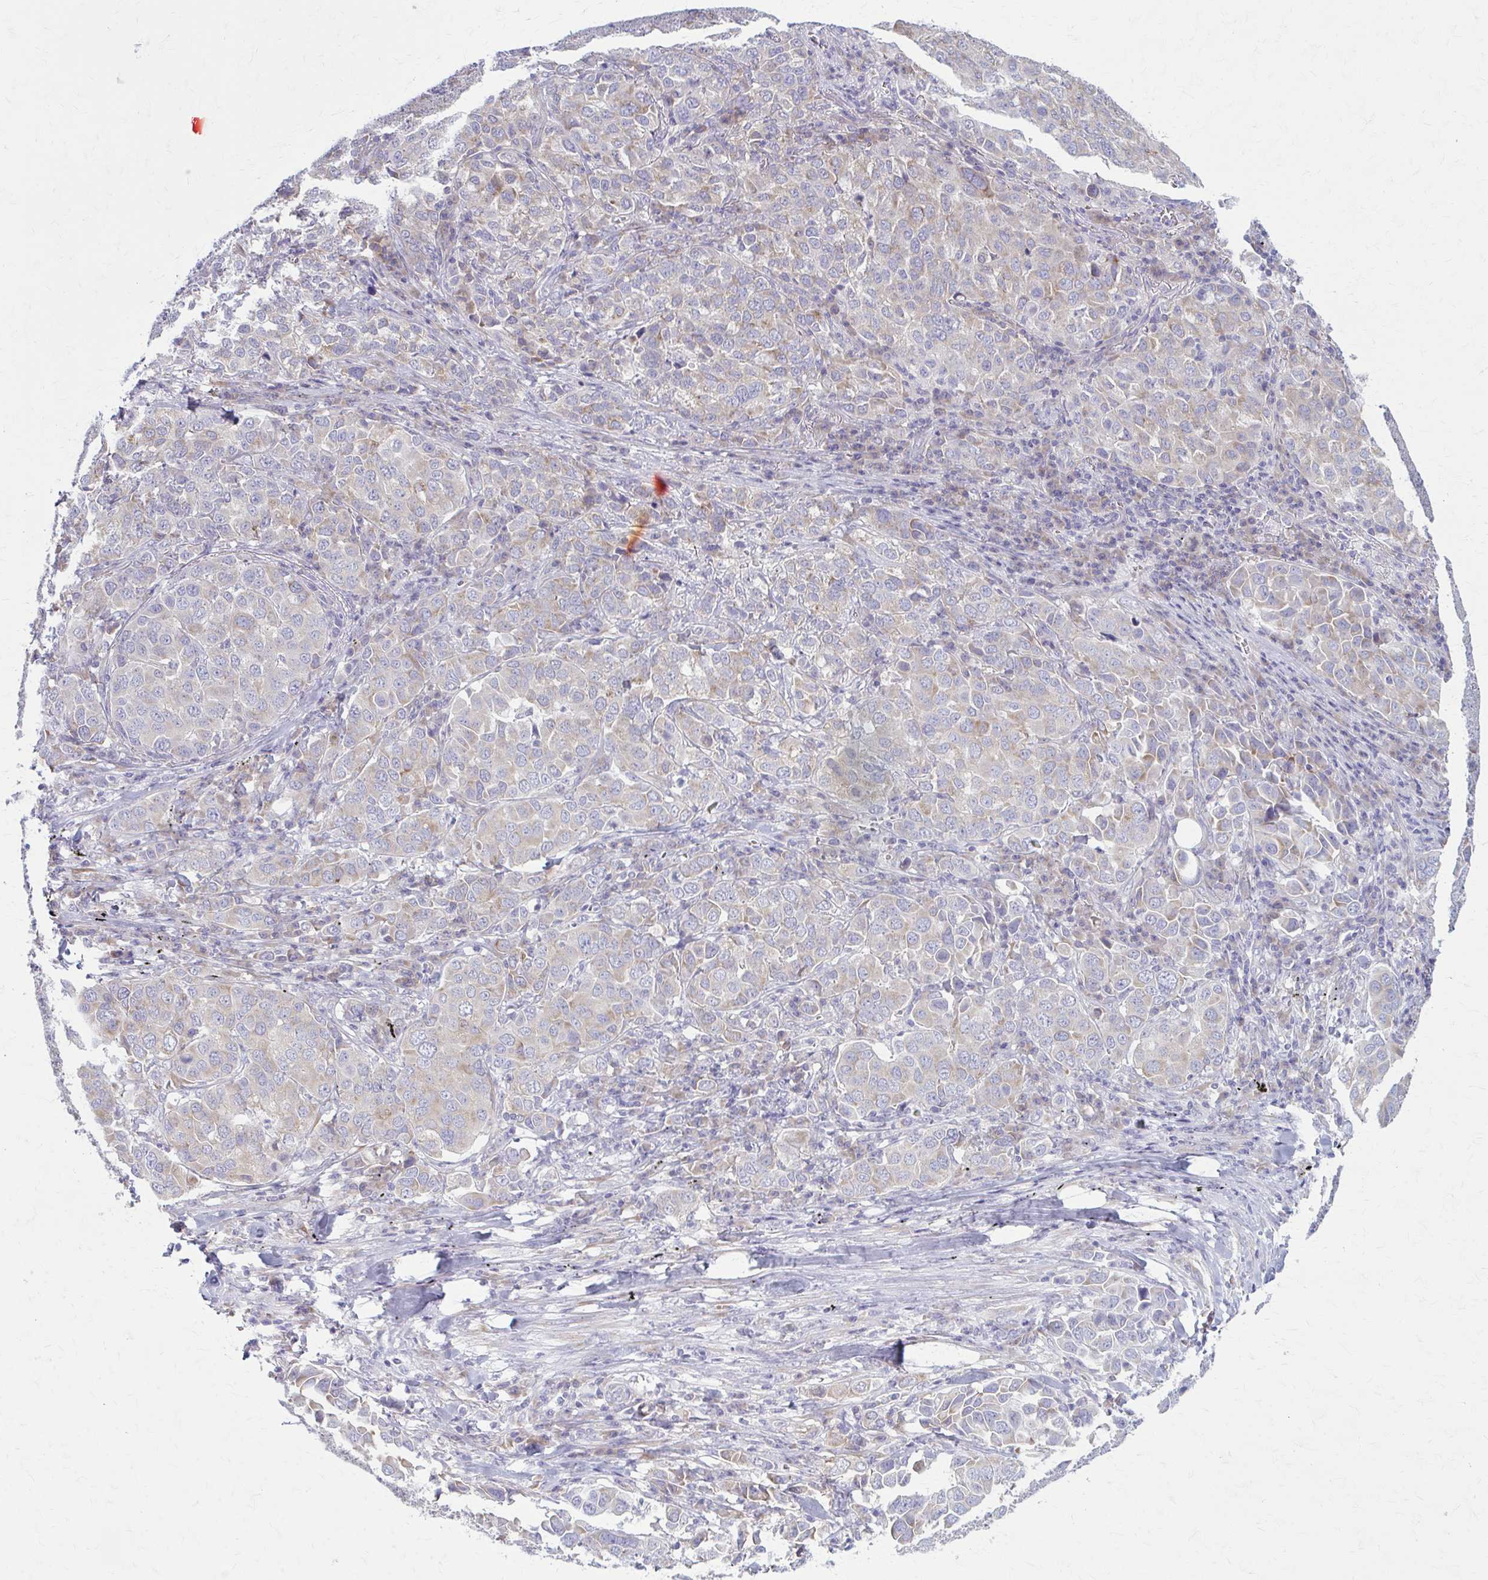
{"staining": {"intensity": "weak", "quantity": "<25%", "location": "cytoplasmic/membranous"}, "tissue": "lung cancer", "cell_type": "Tumor cells", "image_type": "cancer", "snomed": [{"axis": "morphology", "description": "Adenocarcinoma, NOS"}, {"axis": "morphology", "description": "Adenocarcinoma, metastatic, NOS"}, {"axis": "topography", "description": "Lymph node"}, {"axis": "topography", "description": "Lung"}], "caption": "This is an immunohistochemistry histopathology image of human lung metastatic adenocarcinoma. There is no positivity in tumor cells.", "gene": "PRKRA", "patient": {"sex": "female", "age": 65}}